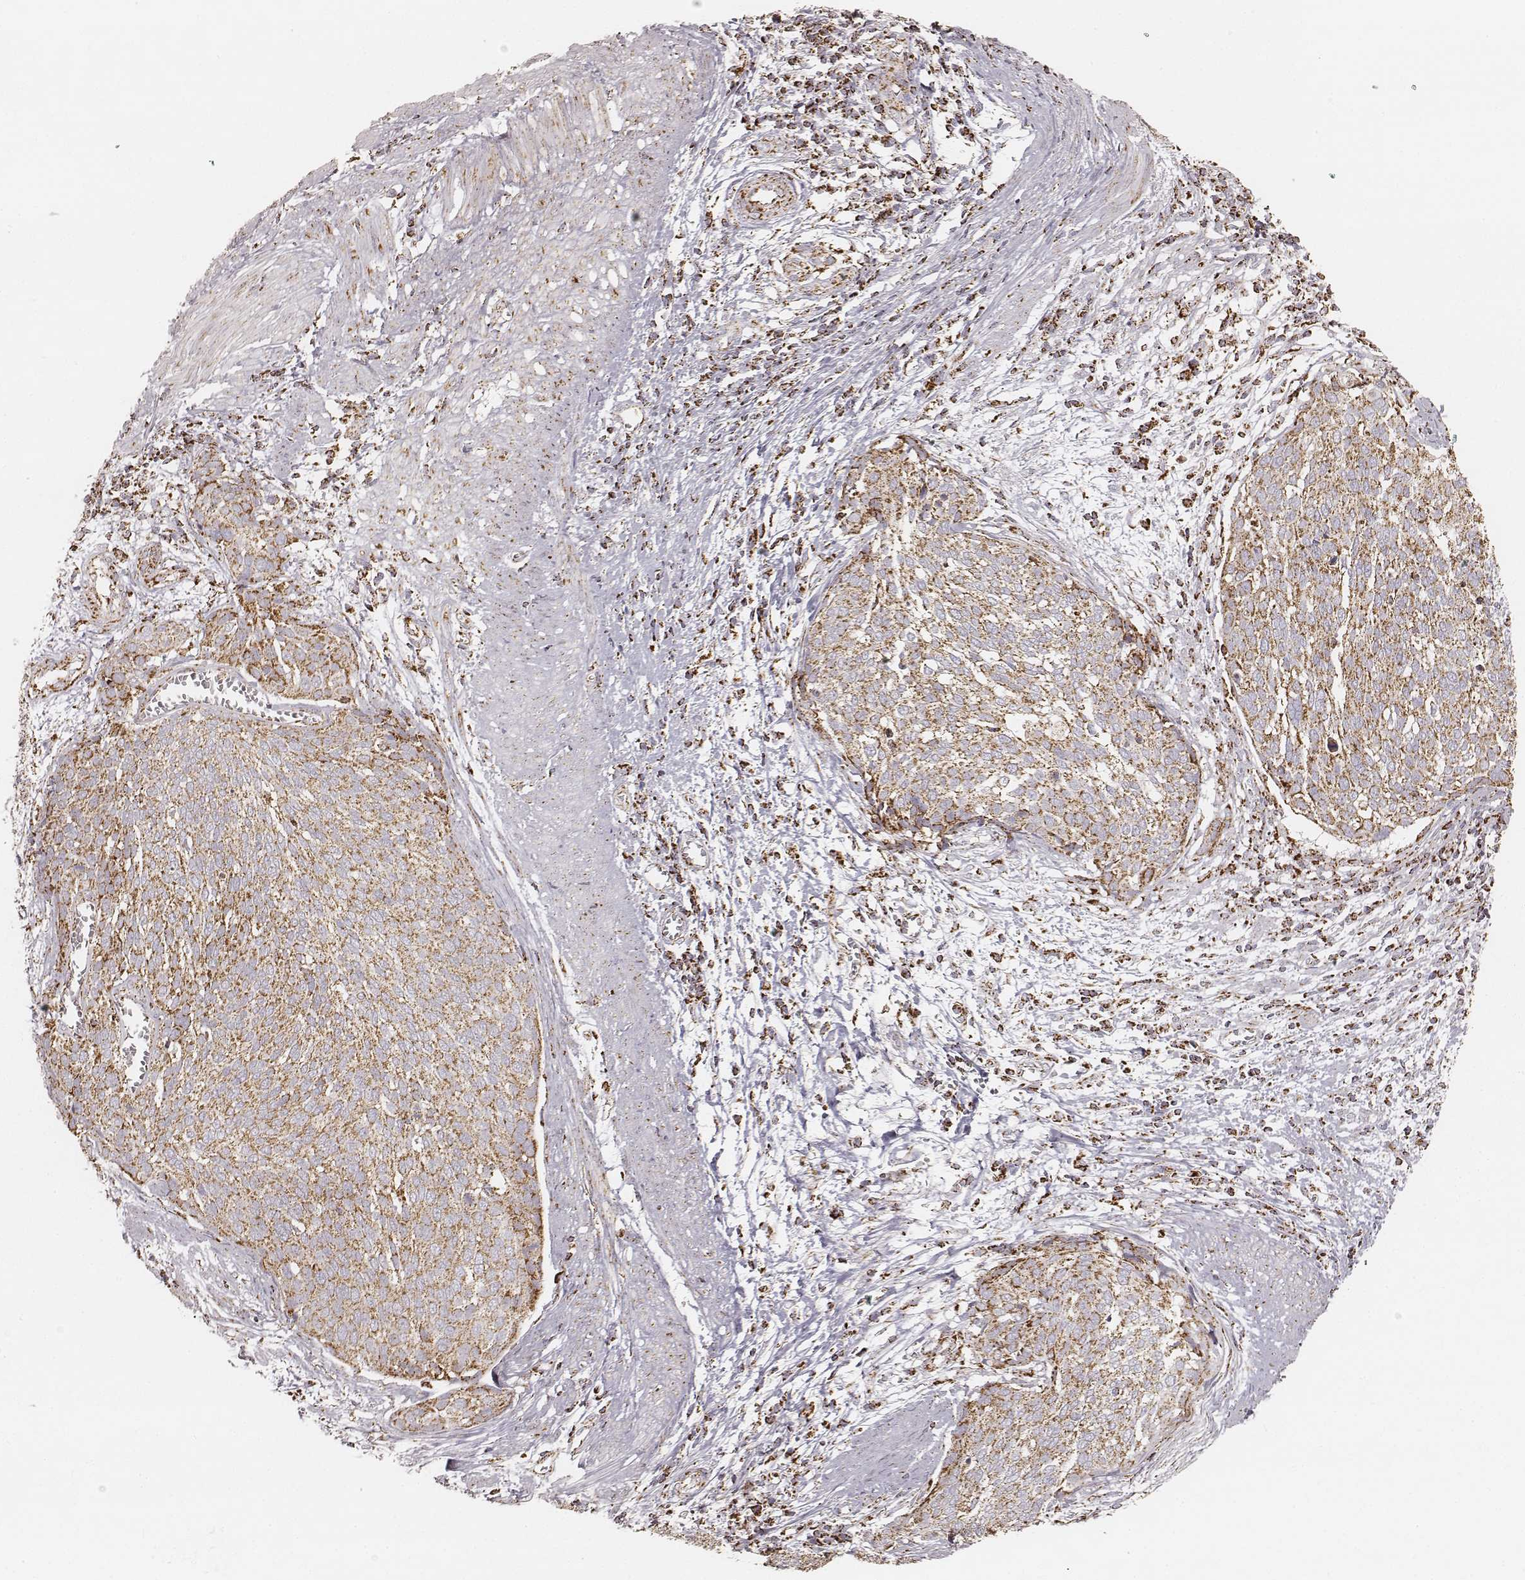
{"staining": {"intensity": "moderate", "quantity": ">75%", "location": "cytoplasmic/membranous"}, "tissue": "cervical cancer", "cell_type": "Tumor cells", "image_type": "cancer", "snomed": [{"axis": "morphology", "description": "Squamous cell carcinoma, NOS"}, {"axis": "topography", "description": "Cervix"}], "caption": "Squamous cell carcinoma (cervical) stained with DAB (3,3'-diaminobenzidine) immunohistochemistry exhibits medium levels of moderate cytoplasmic/membranous expression in about >75% of tumor cells.", "gene": "CS", "patient": {"sex": "female", "age": 39}}